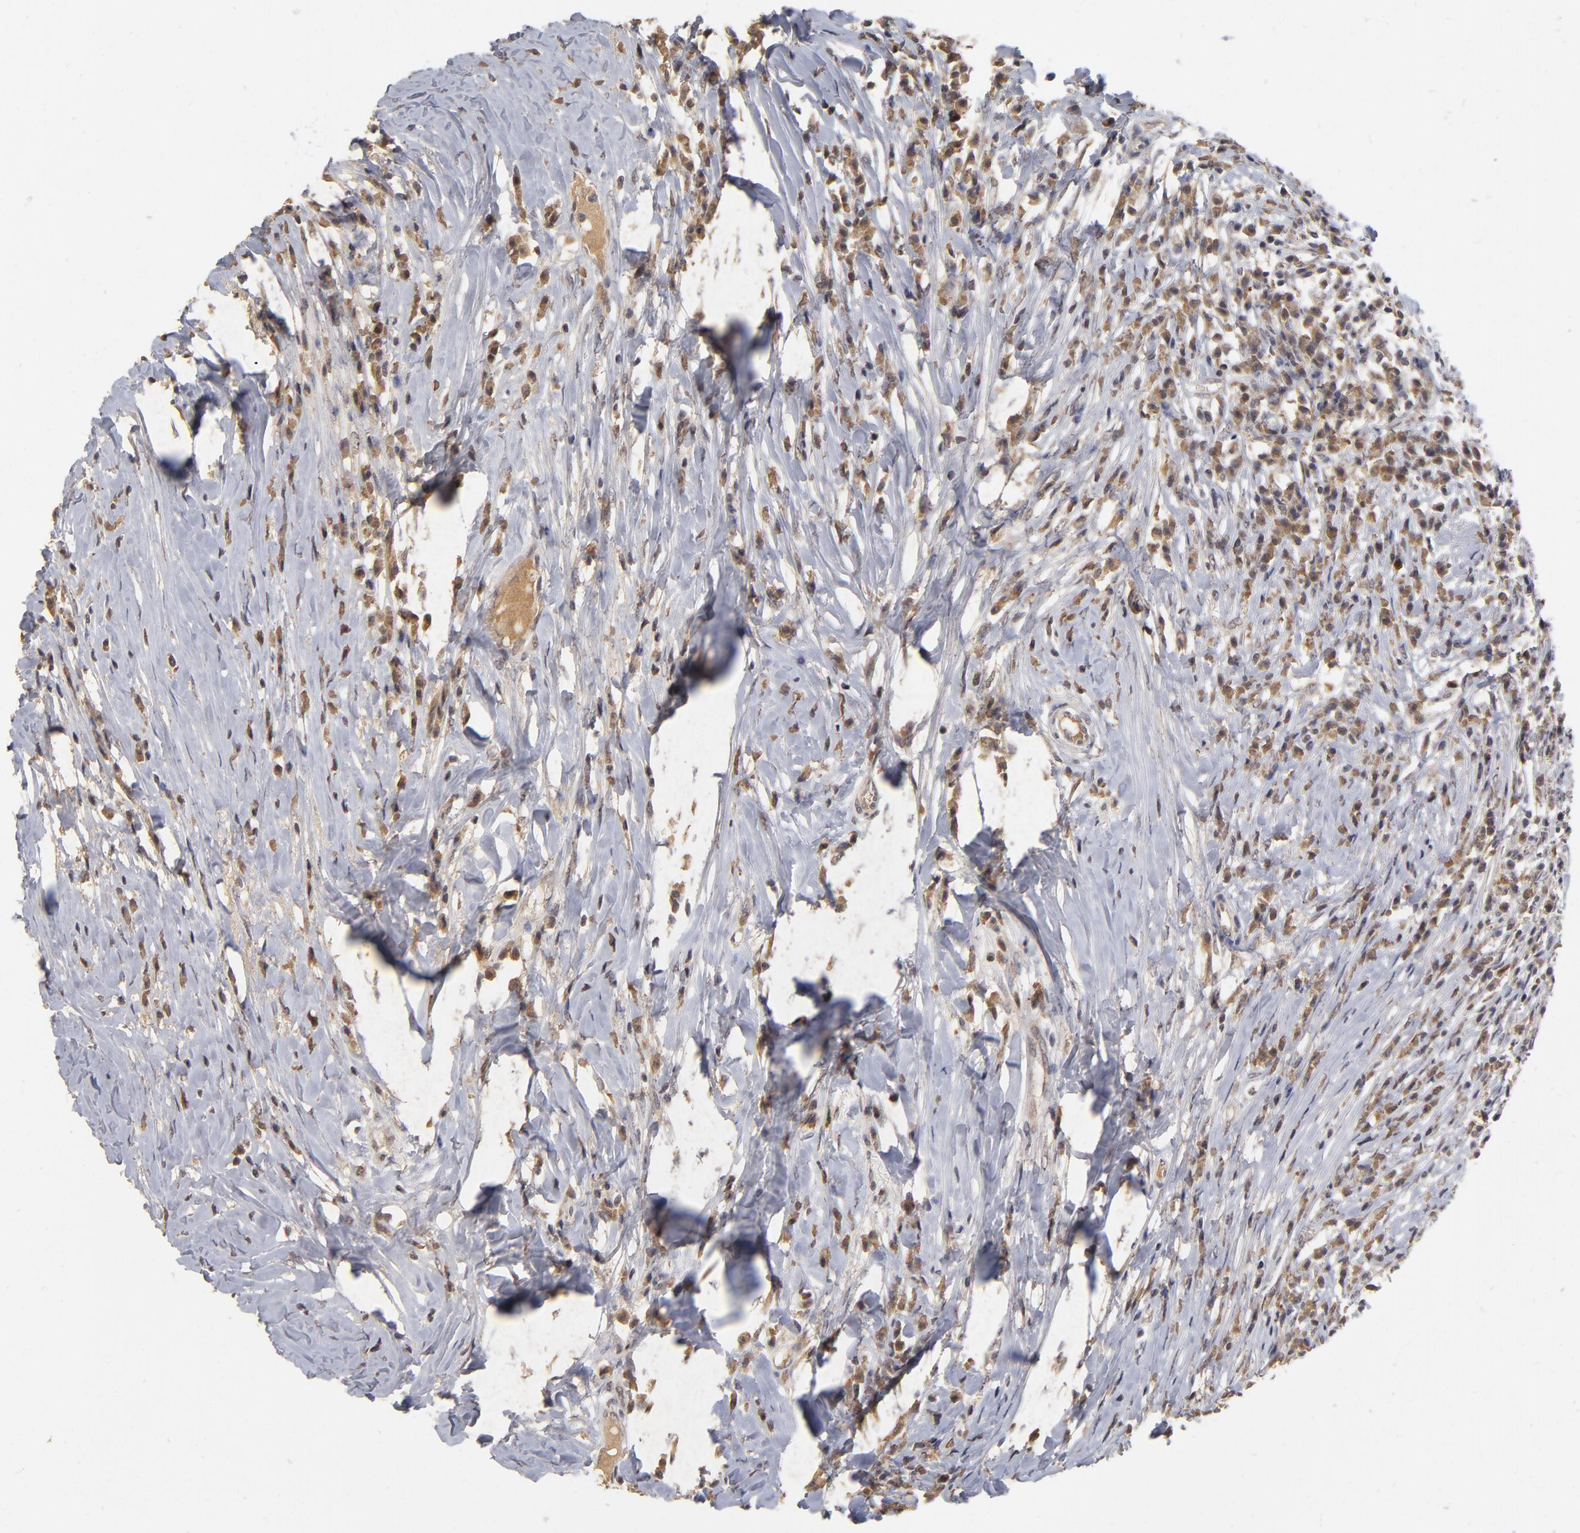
{"staining": {"intensity": "moderate", "quantity": ">75%", "location": "cytoplasmic/membranous"}, "tissue": "head and neck cancer", "cell_type": "Tumor cells", "image_type": "cancer", "snomed": [{"axis": "morphology", "description": "Adenocarcinoma, NOS"}, {"axis": "topography", "description": "Salivary gland"}, {"axis": "topography", "description": "Head-Neck"}], "caption": "Brown immunohistochemical staining in head and neck adenocarcinoma demonstrates moderate cytoplasmic/membranous staining in about >75% of tumor cells.", "gene": "WSB1", "patient": {"sex": "female", "age": 65}}